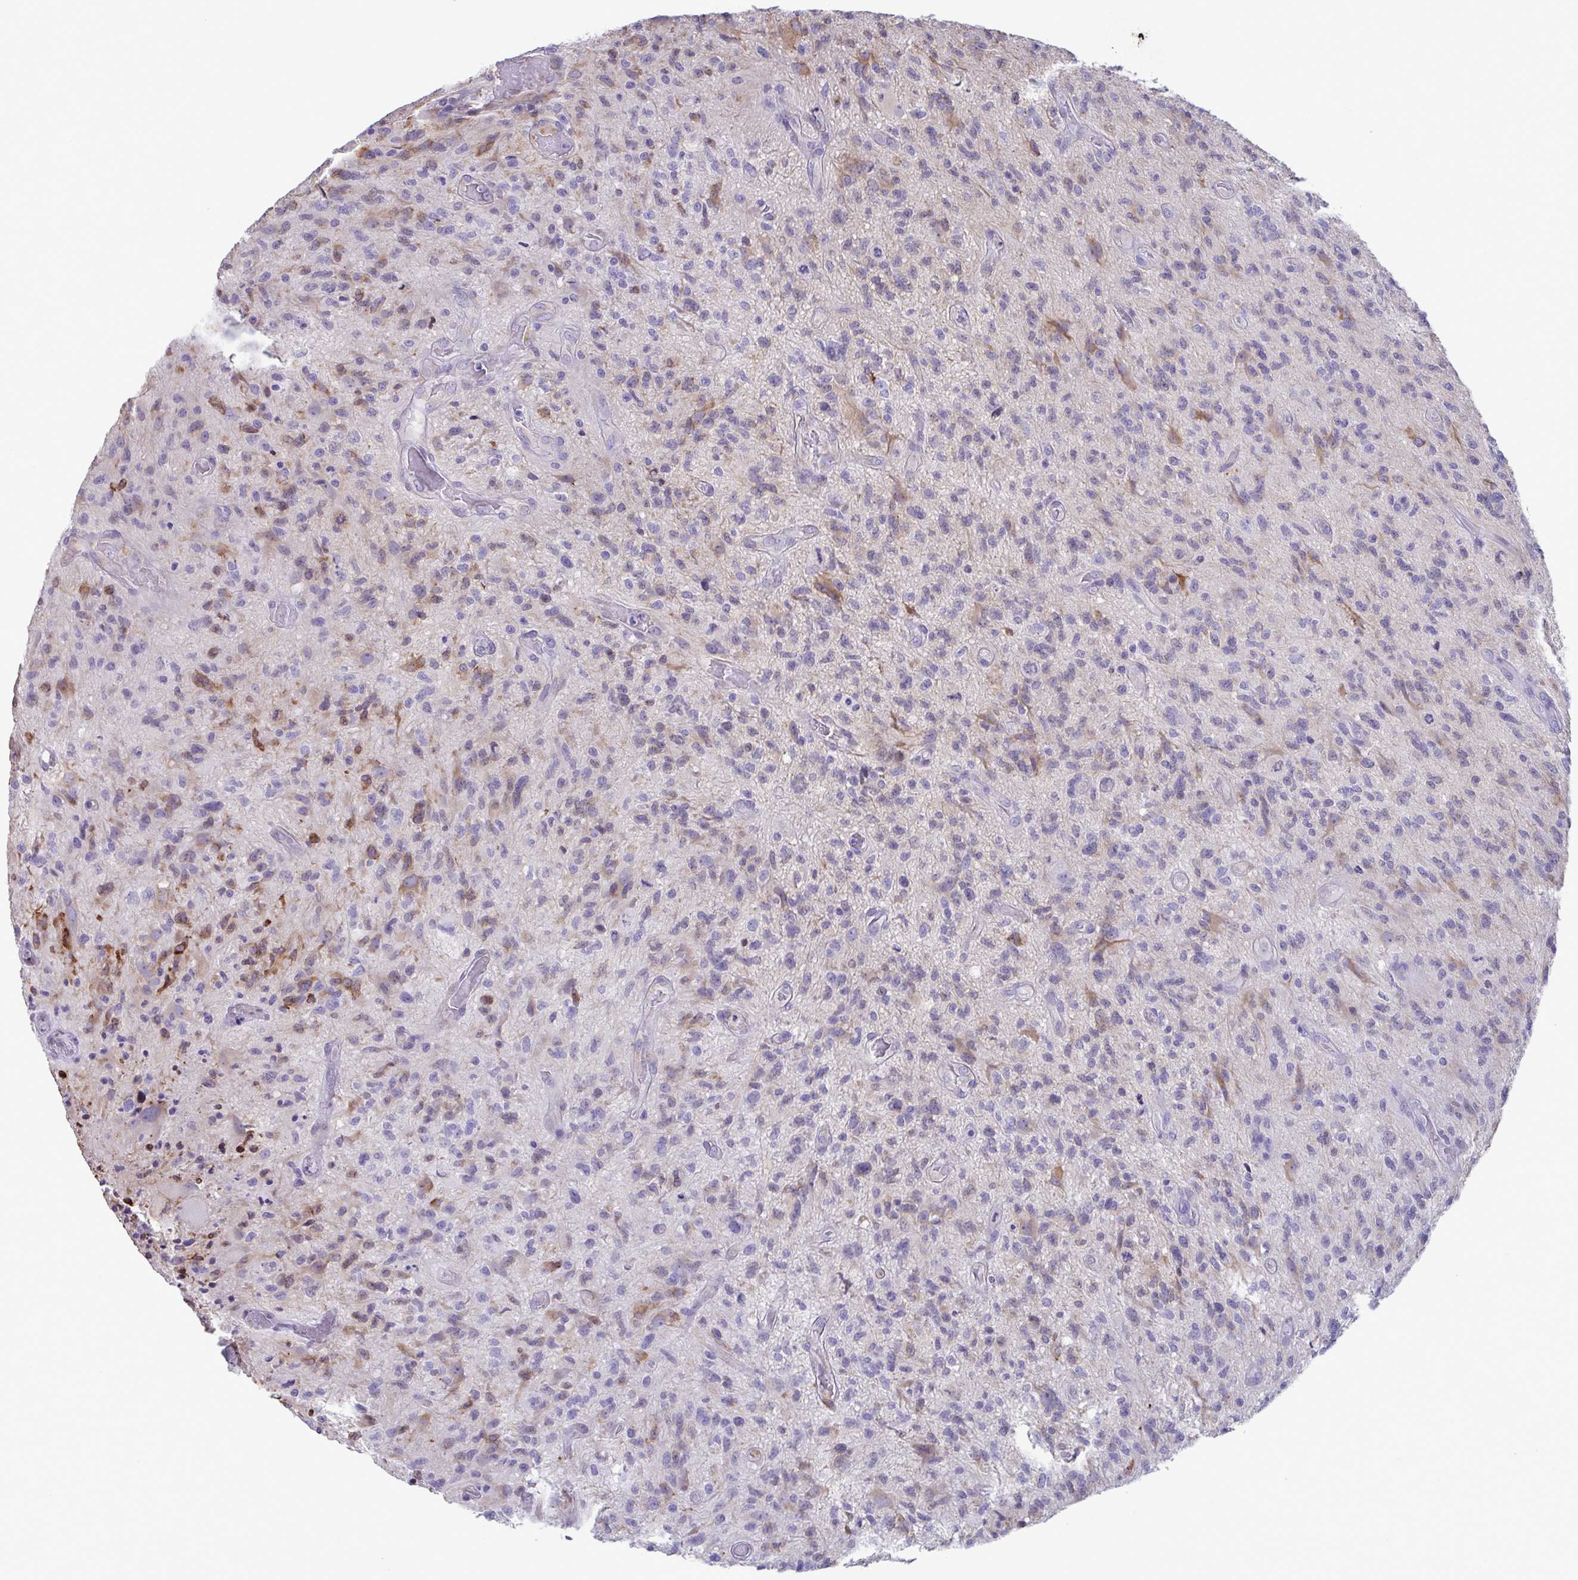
{"staining": {"intensity": "moderate", "quantity": "<25%", "location": "cytoplasmic/membranous"}, "tissue": "glioma", "cell_type": "Tumor cells", "image_type": "cancer", "snomed": [{"axis": "morphology", "description": "Glioma, malignant, High grade"}, {"axis": "topography", "description": "Brain"}], "caption": "A brown stain labels moderate cytoplasmic/membranous positivity of a protein in human glioma tumor cells.", "gene": "ASPH", "patient": {"sex": "male", "age": 67}}